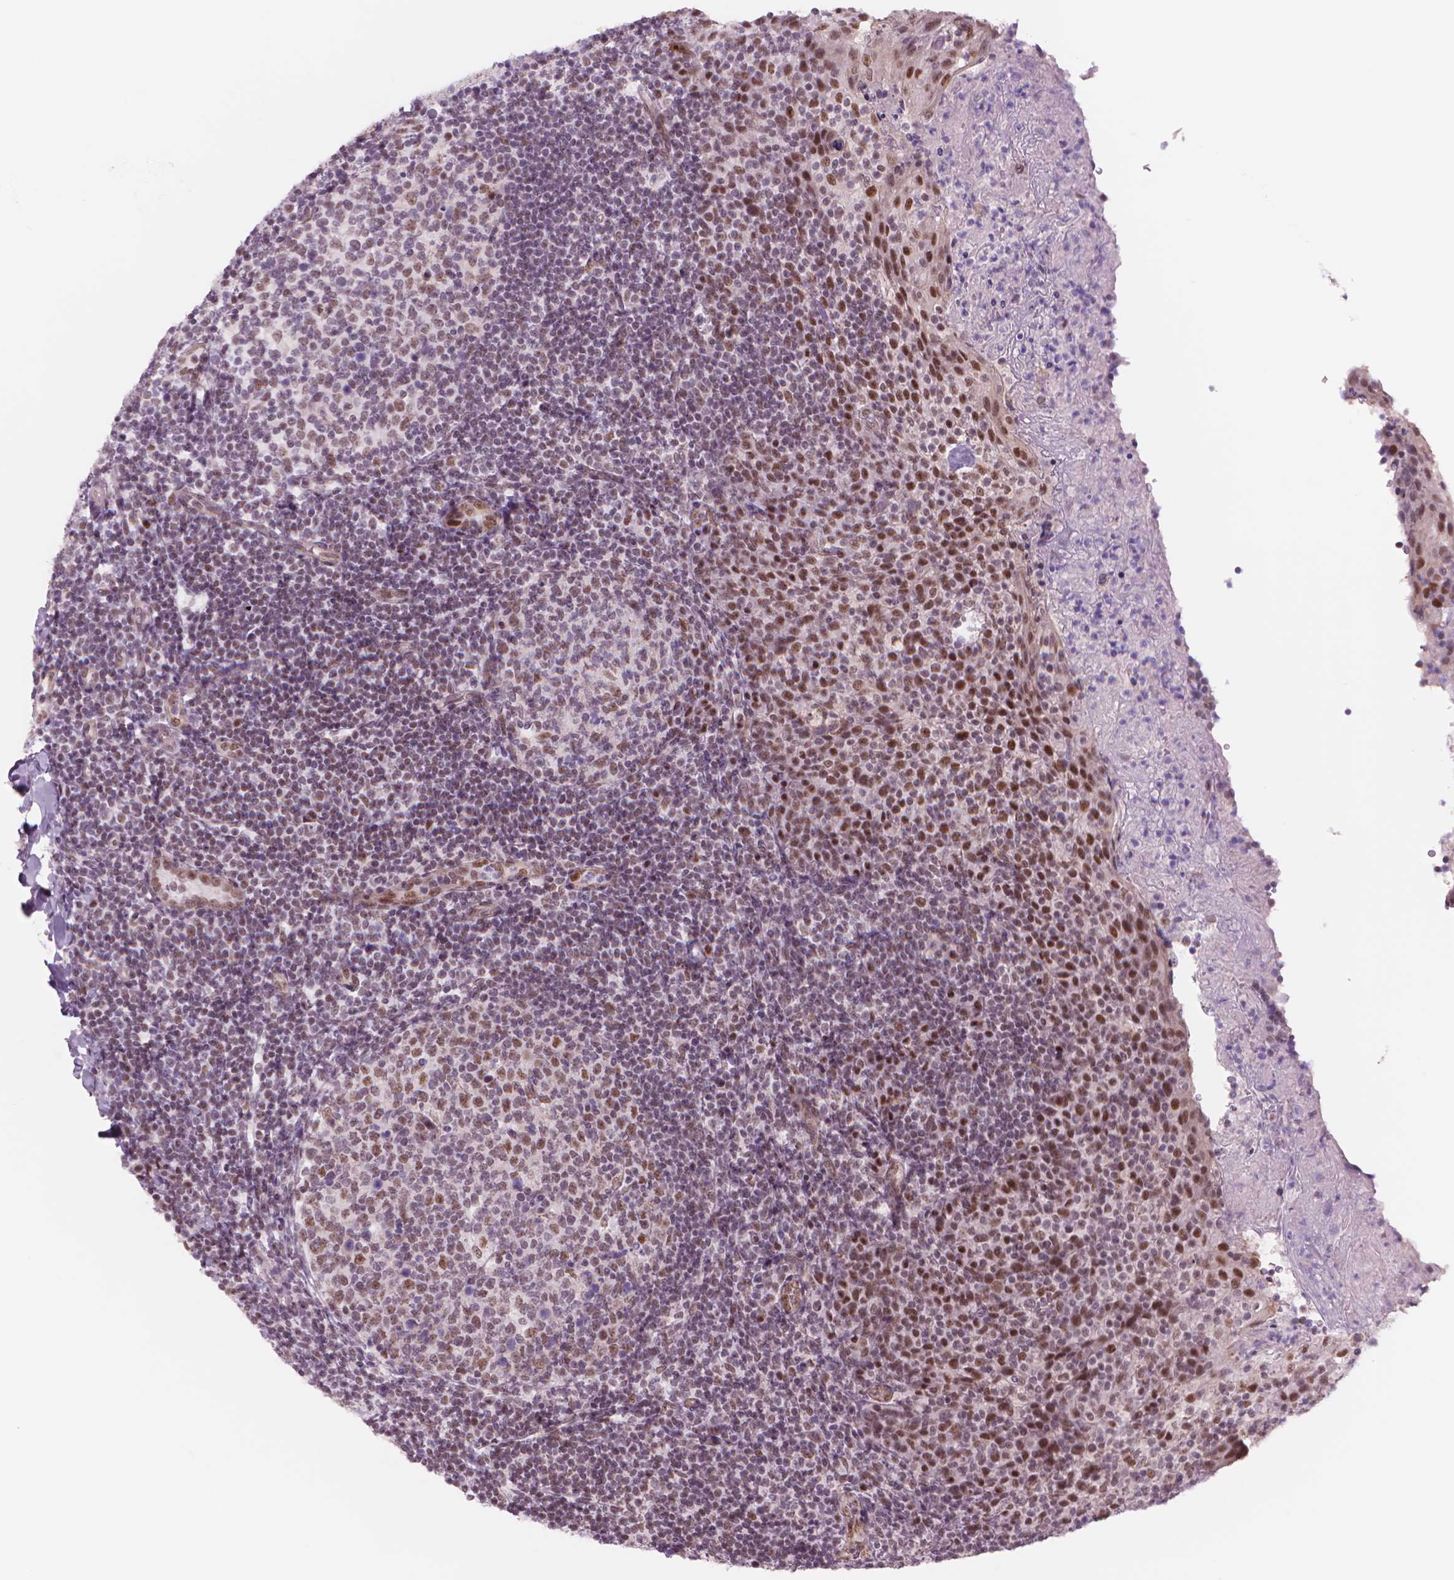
{"staining": {"intensity": "moderate", "quantity": "<25%", "location": "nuclear"}, "tissue": "tonsil", "cell_type": "Germinal center cells", "image_type": "normal", "snomed": [{"axis": "morphology", "description": "Normal tissue, NOS"}, {"axis": "topography", "description": "Tonsil"}], "caption": "Protein expression analysis of benign human tonsil reveals moderate nuclear expression in about <25% of germinal center cells.", "gene": "POLR3D", "patient": {"sex": "female", "age": 10}}